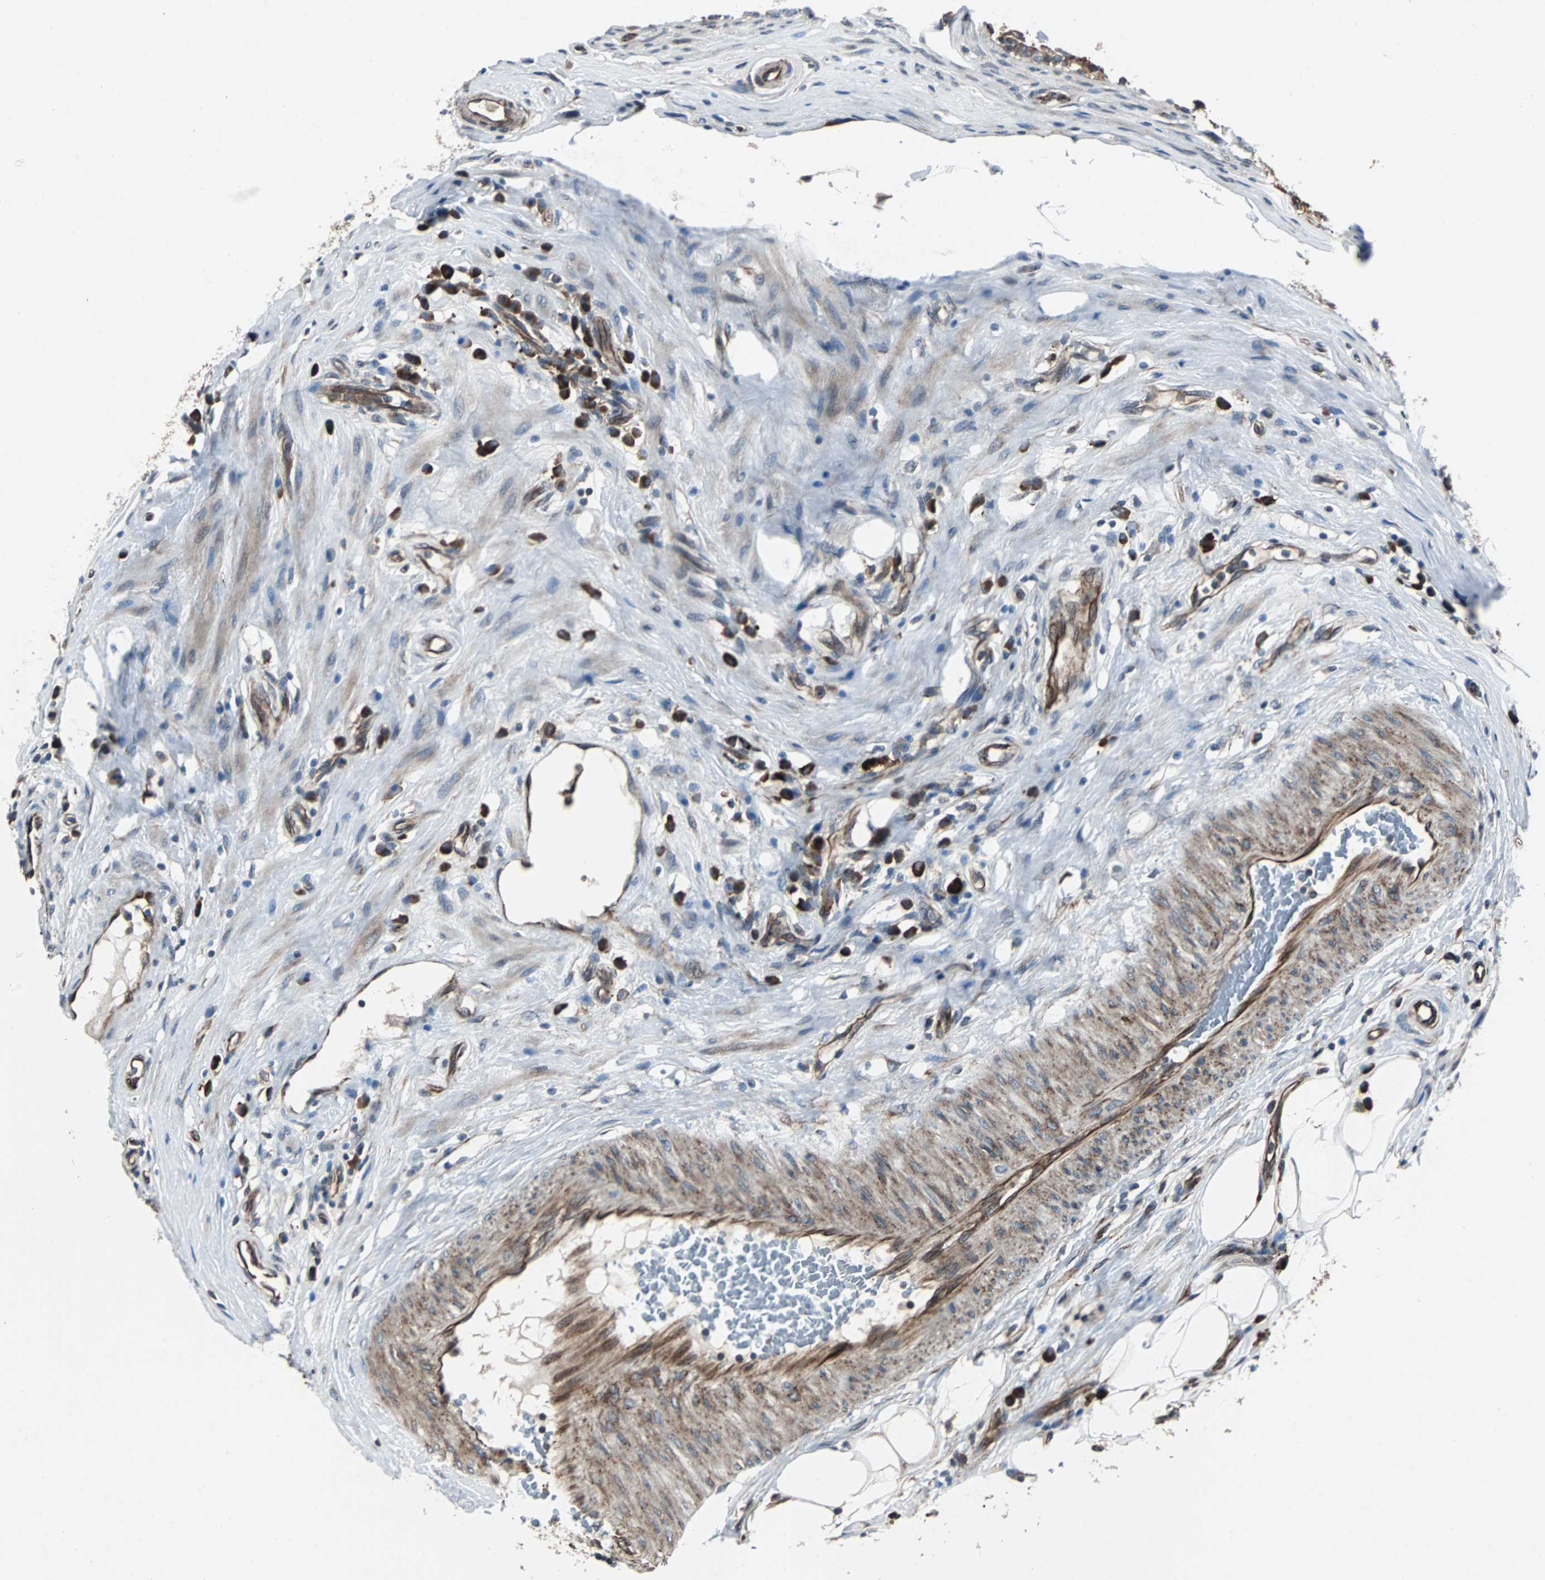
{"staining": {"intensity": "moderate", "quantity": ">75%", "location": "cytoplasmic/membranous,nuclear"}, "tissue": "epididymis", "cell_type": "Glandular cells", "image_type": "normal", "snomed": [{"axis": "morphology", "description": "Normal tissue, NOS"}, {"axis": "morphology", "description": "Inflammation, NOS"}, {"axis": "topography", "description": "Epididymis"}], "caption": "Immunohistochemistry (IHC) photomicrograph of normal epididymis stained for a protein (brown), which exhibits medium levels of moderate cytoplasmic/membranous,nuclear expression in about >75% of glandular cells.", "gene": "CHP1", "patient": {"sex": "male", "age": 84}}